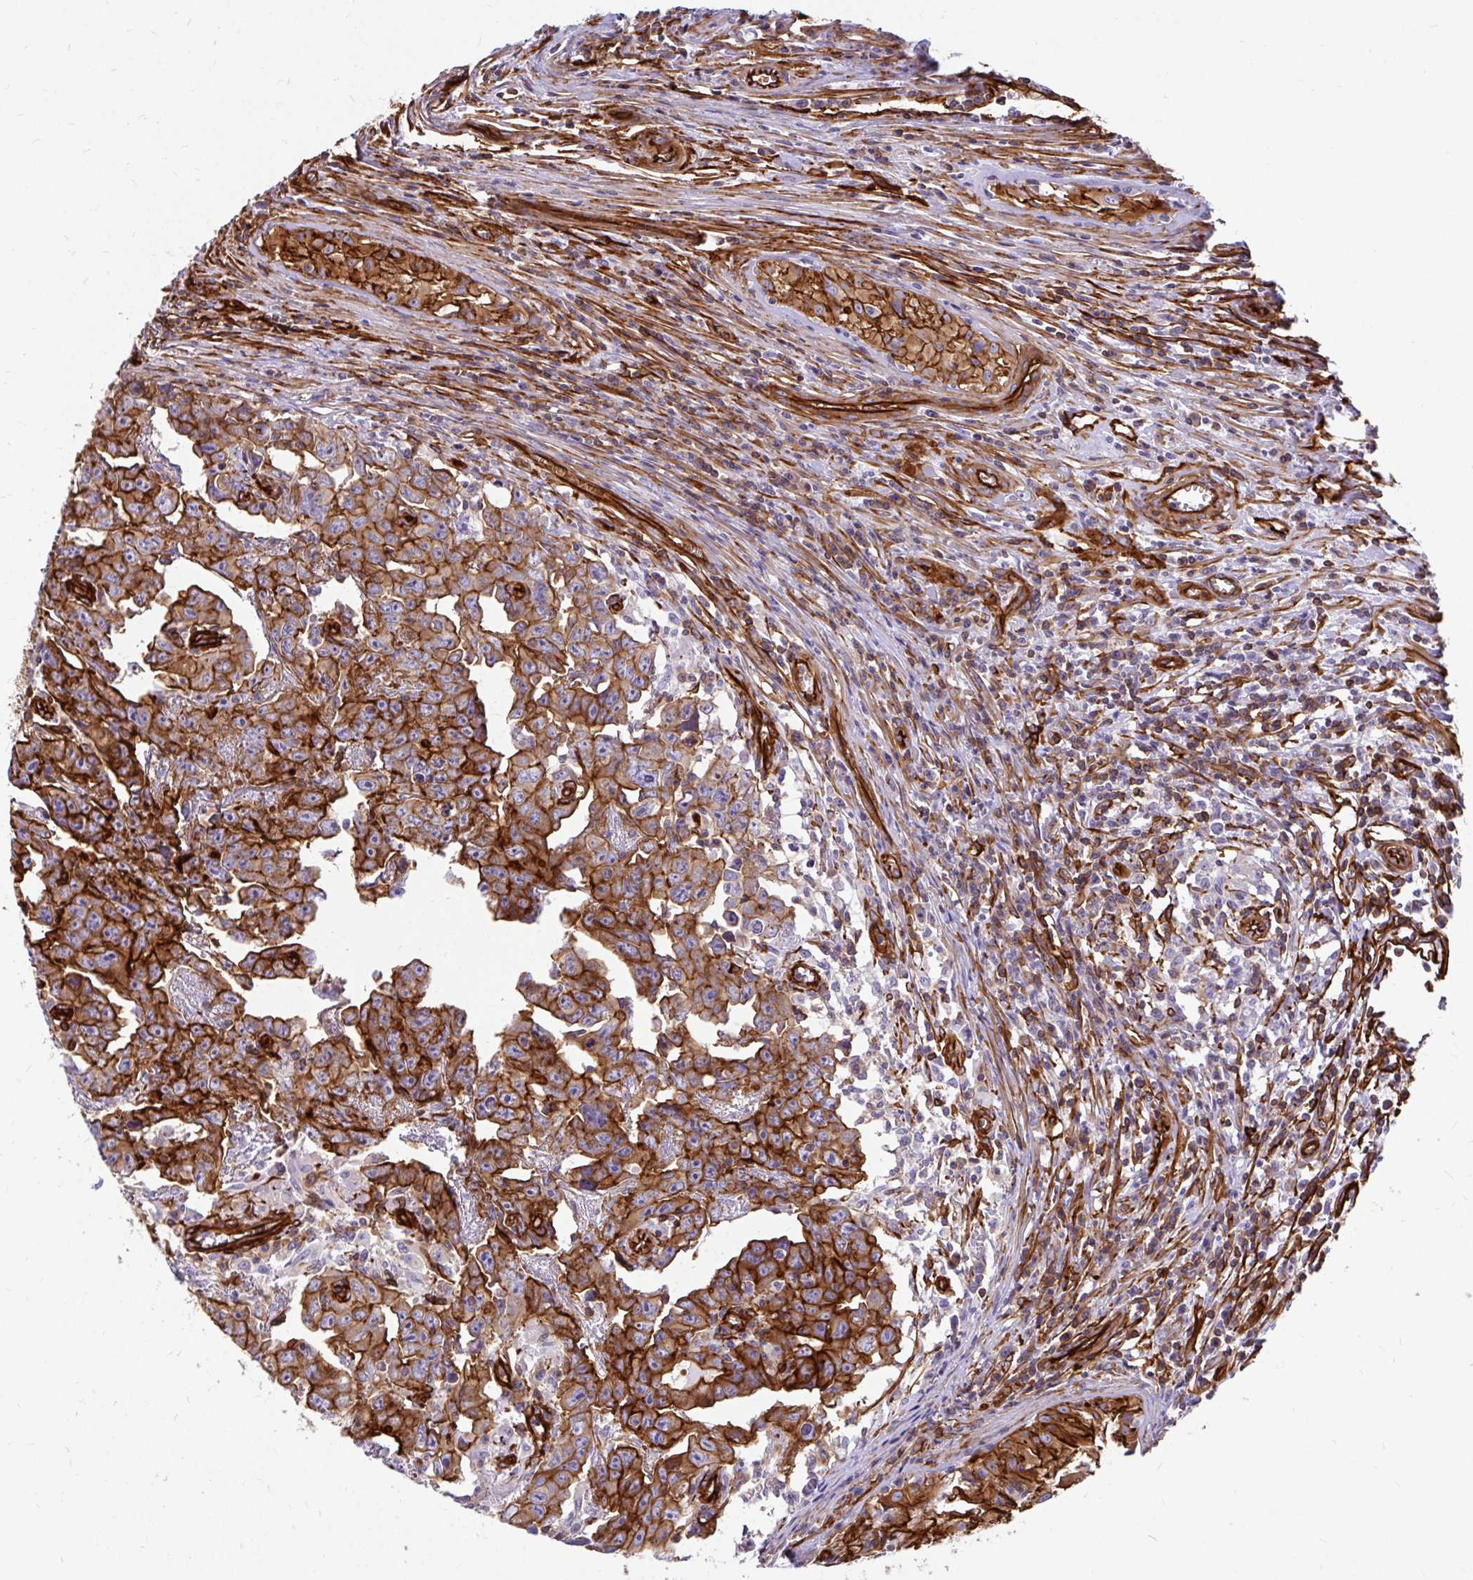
{"staining": {"intensity": "strong", "quantity": ">75%", "location": "cytoplasmic/membranous"}, "tissue": "testis cancer", "cell_type": "Tumor cells", "image_type": "cancer", "snomed": [{"axis": "morphology", "description": "Carcinoma, Embryonal, NOS"}, {"axis": "topography", "description": "Testis"}], "caption": "Testis cancer (embryonal carcinoma) stained with immunohistochemistry (IHC) exhibits strong cytoplasmic/membranous positivity in approximately >75% of tumor cells.", "gene": "MAP1LC3B", "patient": {"sex": "male", "age": 22}}